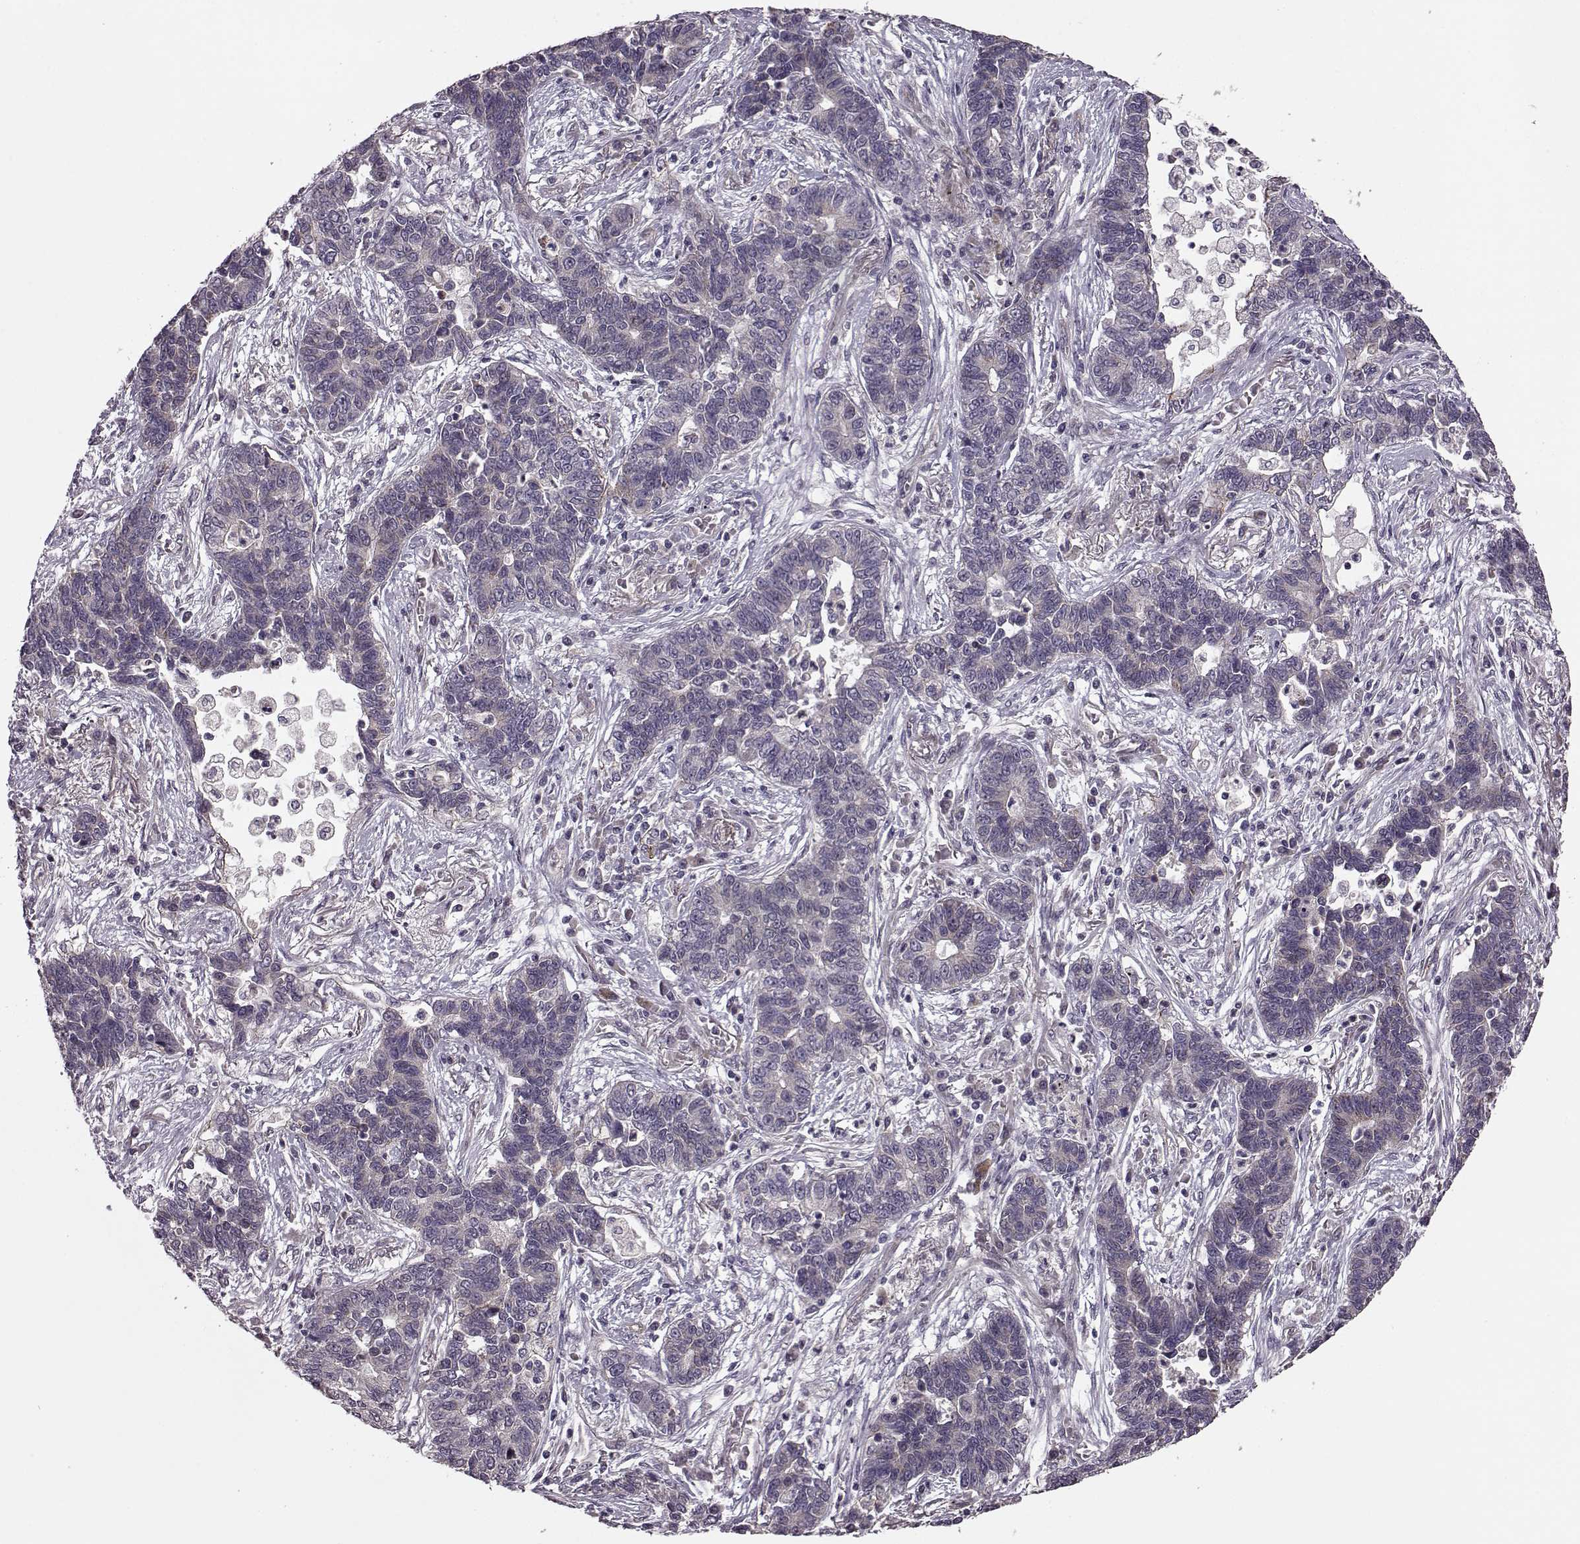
{"staining": {"intensity": "negative", "quantity": "none", "location": "none"}, "tissue": "lung cancer", "cell_type": "Tumor cells", "image_type": "cancer", "snomed": [{"axis": "morphology", "description": "Adenocarcinoma, NOS"}, {"axis": "topography", "description": "Lung"}], "caption": "The photomicrograph exhibits no significant expression in tumor cells of lung adenocarcinoma.", "gene": "SYNPO", "patient": {"sex": "female", "age": 57}}